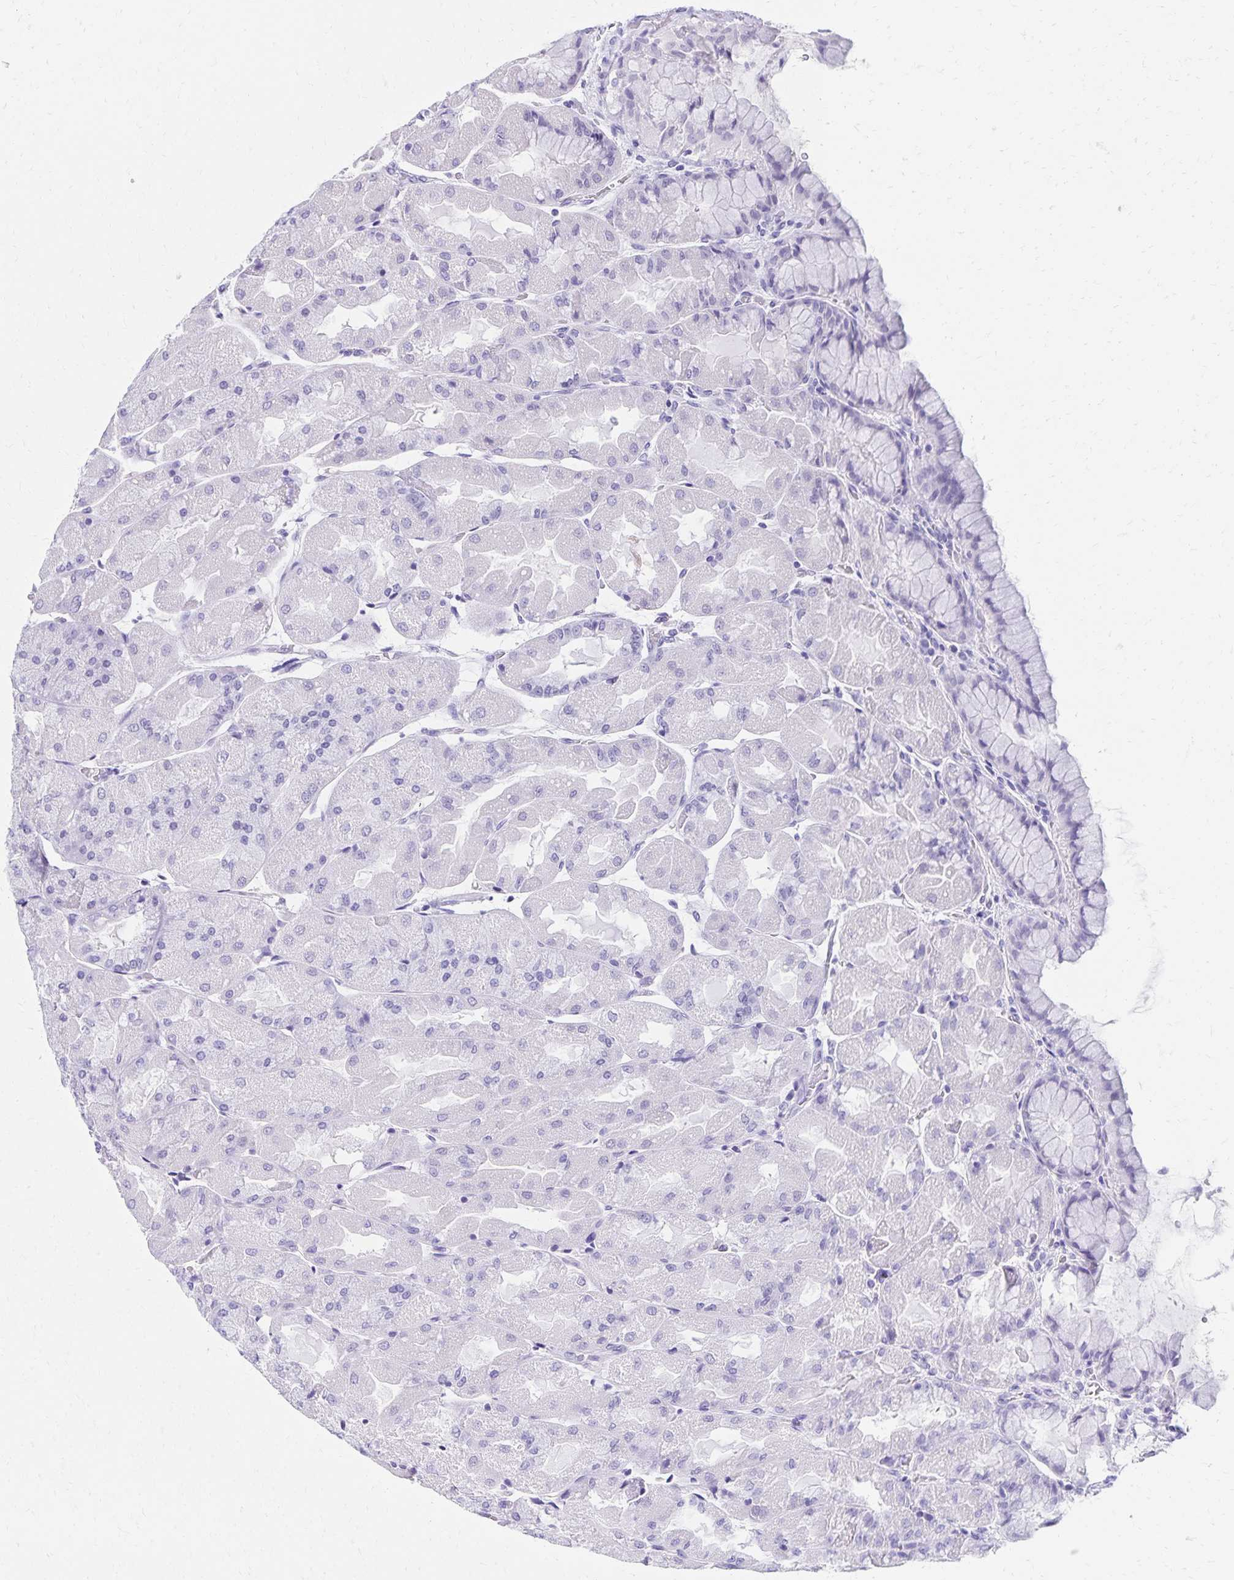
{"staining": {"intensity": "negative", "quantity": "none", "location": "none"}, "tissue": "stomach", "cell_type": "Glandular cells", "image_type": "normal", "snomed": [{"axis": "morphology", "description": "Normal tissue, NOS"}, {"axis": "topography", "description": "Stomach"}], "caption": "The histopathology image exhibits no significant expression in glandular cells of stomach.", "gene": "FAM166C", "patient": {"sex": "female", "age": 61}}